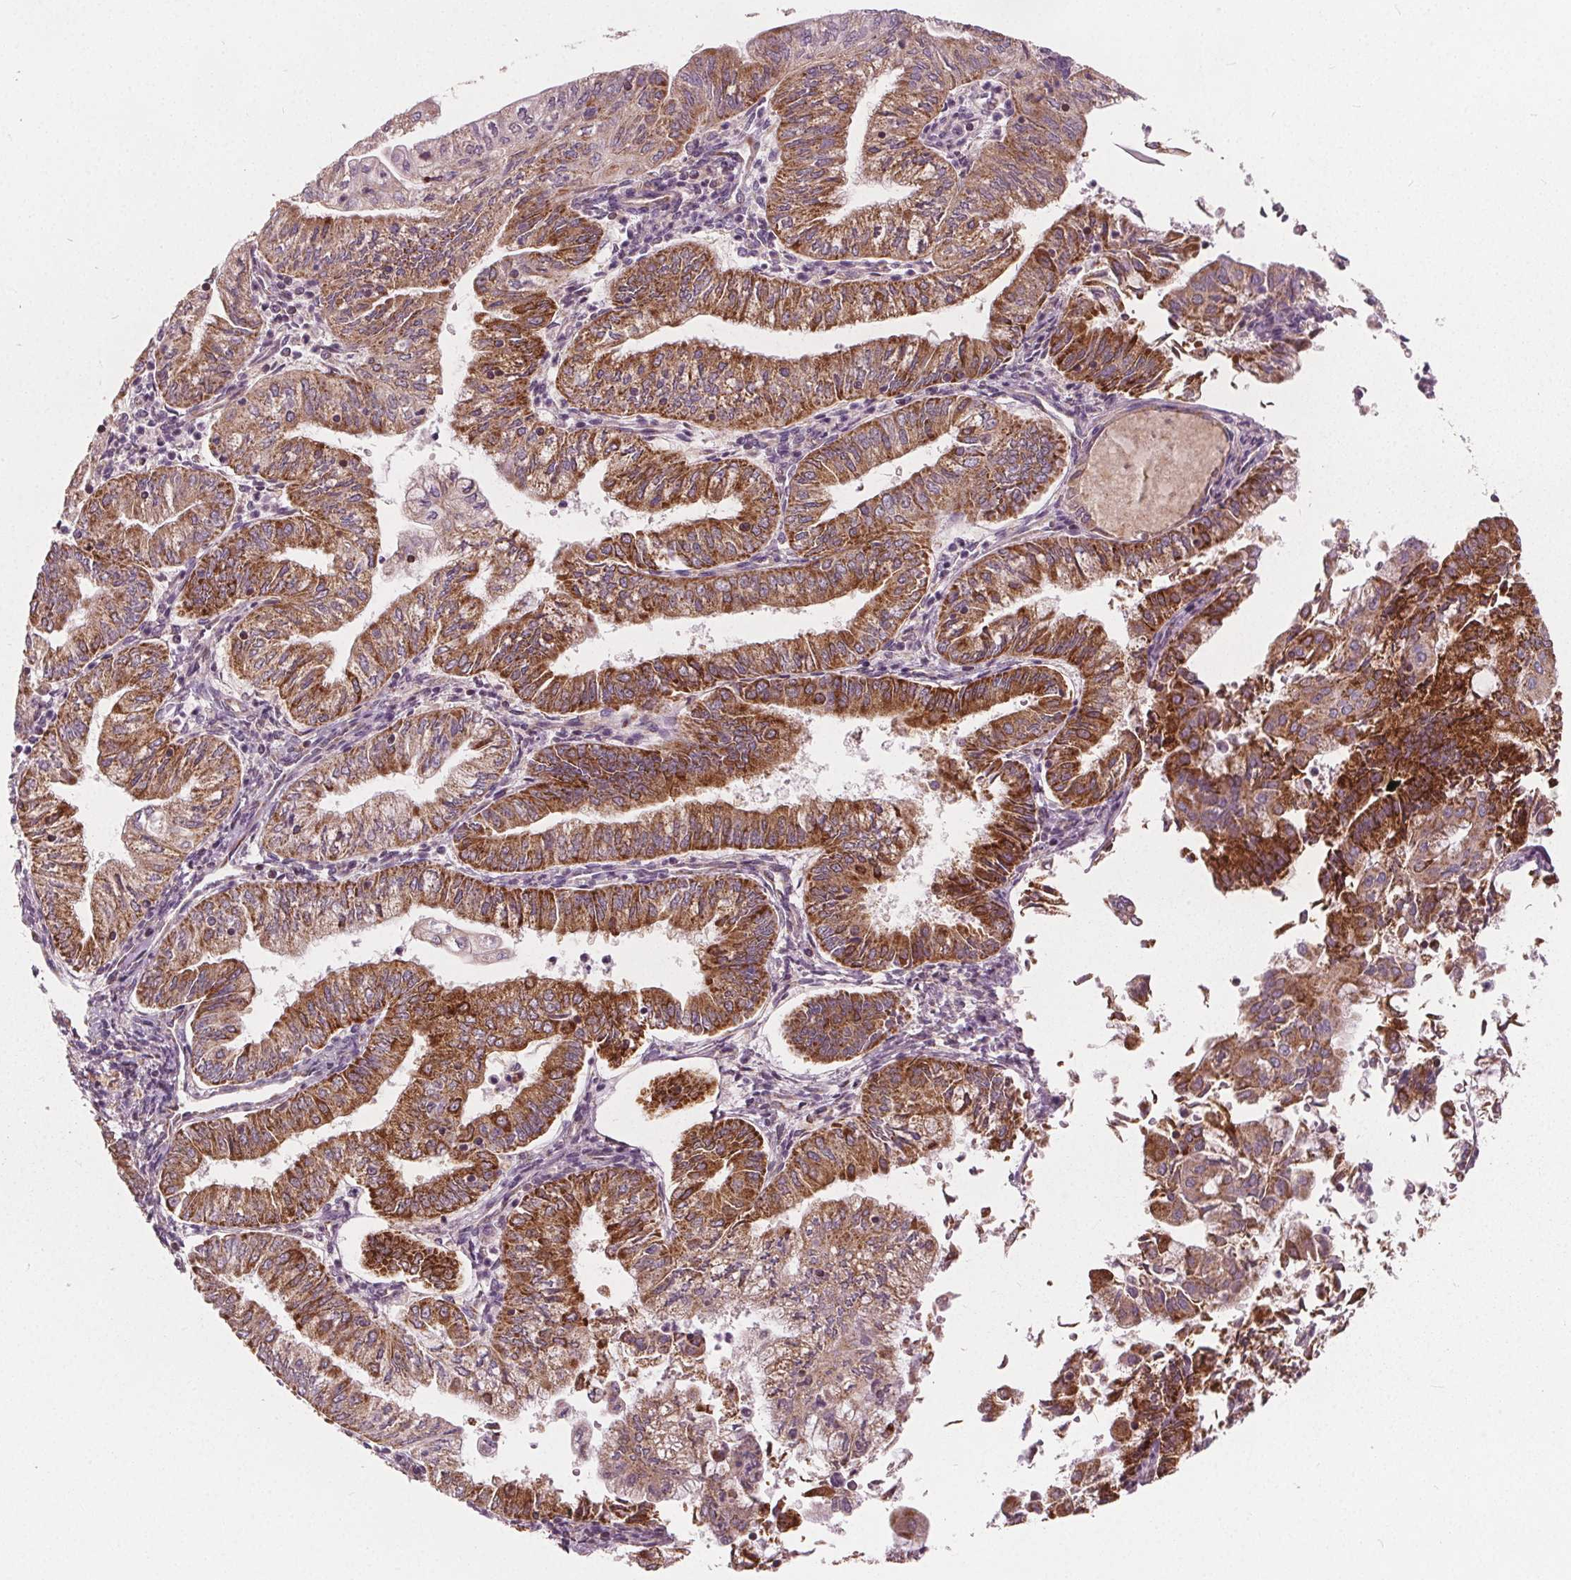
{"staining": {"intensity": "strong", "quantity": "25%-75%", "location": "cytoplasmic/membranous"}, "tissue": "endometrial cancer", "cell_type": "Tumor cells", "image_type": "cancer", "snomed": [{"axis": "morphology", "description": "Adenocarcinoma, NOS"}, {"axis": "topography", "description": "Endometrium"}], "caption": "Immunohistochemical staining of endometrial cancer (adenocarcinoma) exhibits high levels of strong cytoplasmic/membranous expression in approximately 25%-75% of tumor cells. (IHC, brightfield microscopy, high magnification).", "gene": "ECI2", "patient": {"sex": "female", "age": 55}}